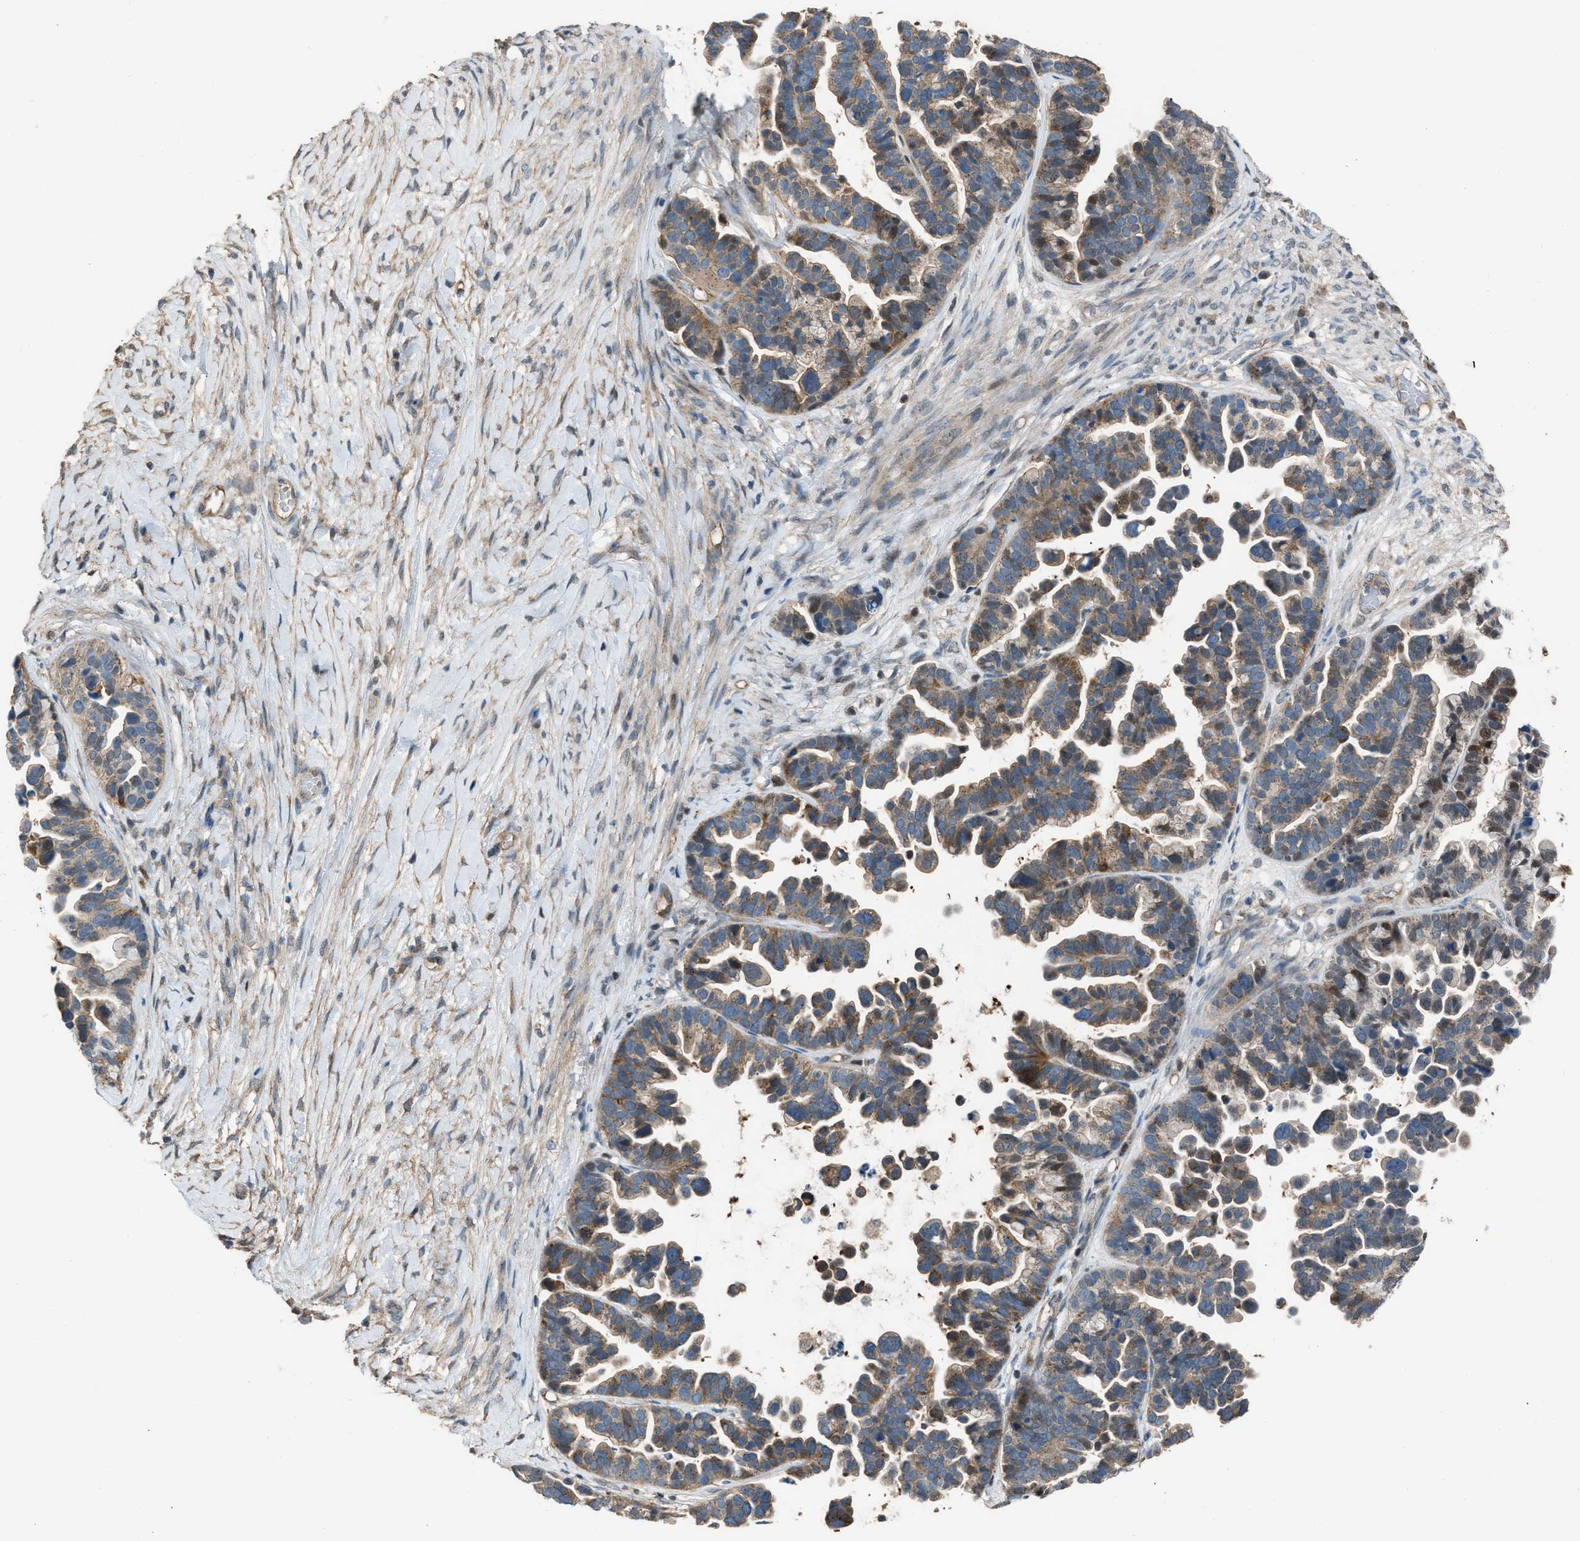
{"staining": {"intensity": "moderate", "quantity": ">75%", "location": "cytoplasmic/membranous,nuclear"}, "tissue": "ovarian cancer", "cell_type": "Tumor cells", "image_type": "cancer", "snomed": [{"axis": "morphology", "description": "Cystadenocarcinoma, serous, NOS"}, {"axis": "topography", "description": "Ovary"}], "caption": "Protein staining displays moderate cytoplasmic/membranous and nuclear staining in approximately >75% of tumor cells in serous cystadenocarcinoma (ovarian).", "gene": "CRTC1", "patient": {"sex": "female", "age": 56}}